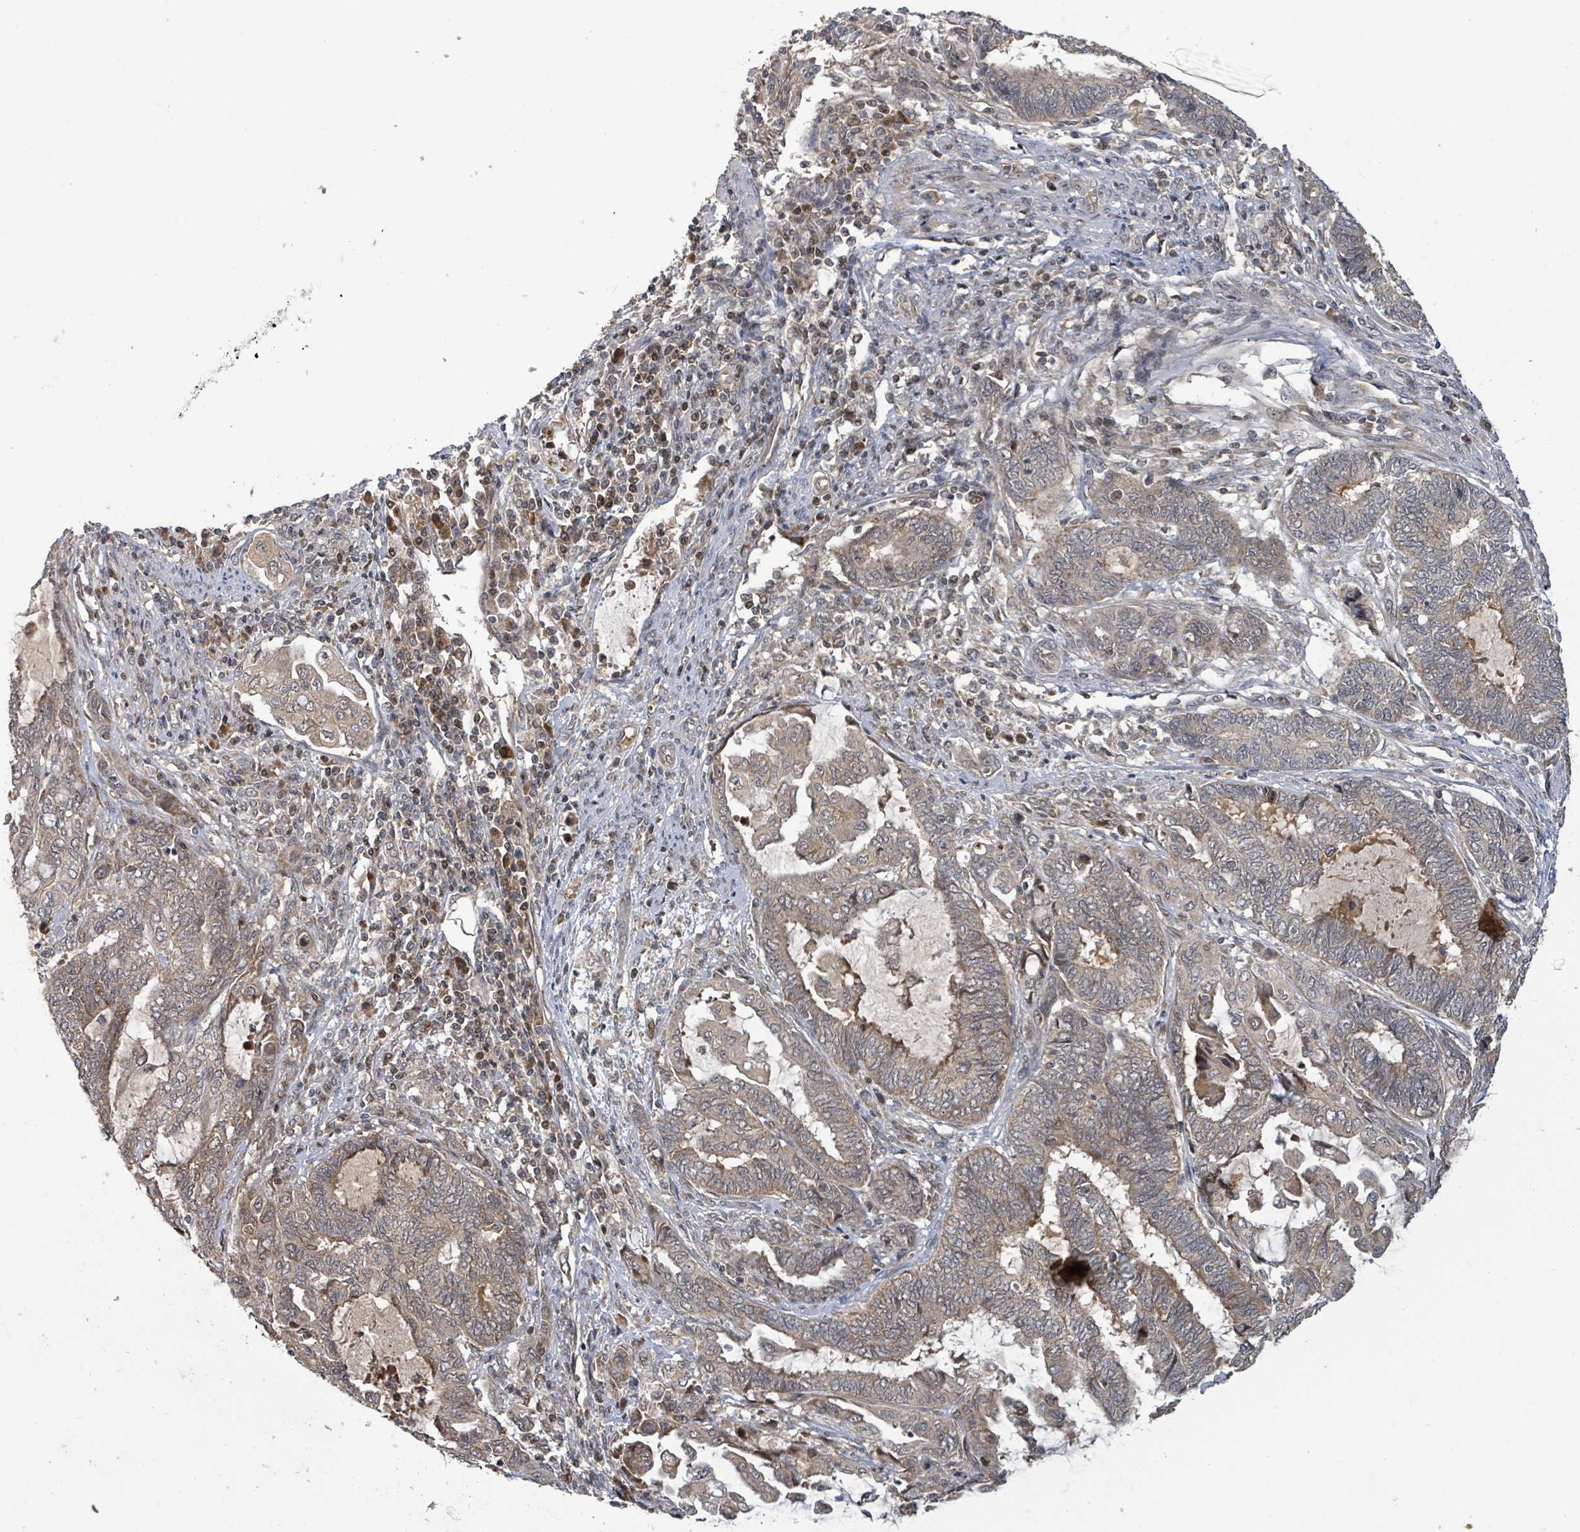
{"staining": {"intensity": "weak", "quantity": "<25%", "location": "cytoplasmic/membranous"}, "tissue": "endometrial cancer", "cell_type": "Tumor cells", "image_type": "cancer", "snomed": [{"axis": "morphology", "description": "Adenocarcinoma, NOS"}, {"axis": "topography", "description": "Uterus"}, {"axis": "topography", "description": "Endometrium"}], "caption": "IHC micrograph of neoplastic tissue: human endometrial adenocarcinoma stained with DAB demonstrates no significant protein positivity in tumor cells. The staining was performed using DAB to visualize the protein expression in brown, while the nuclei were stained in blue with hematoxylin (Magnification: 20x).", "gene": "ITGA11", "patient": {"sex": "female", "age": 70}}